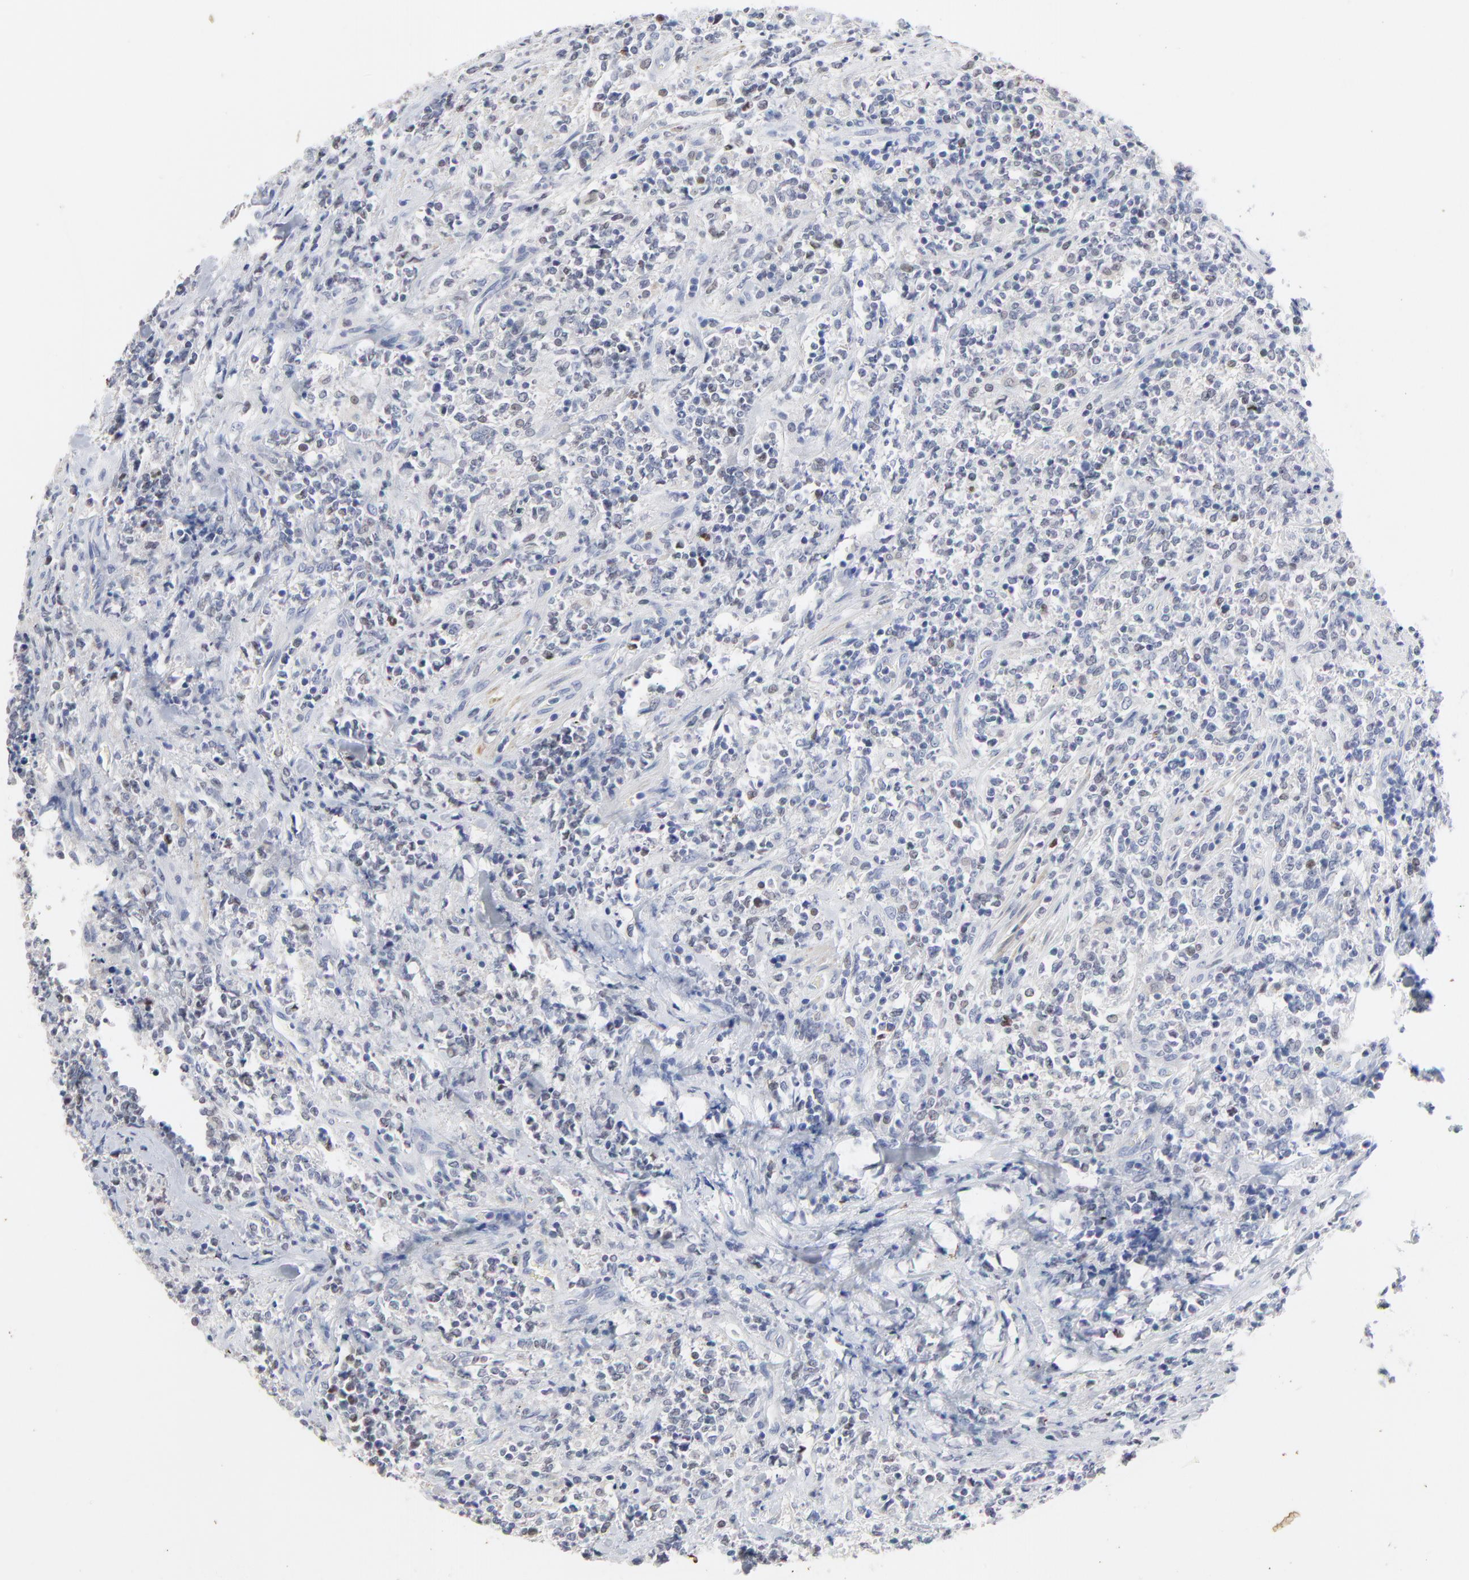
{"staining": {"intensity": "moderate", "quantity": "<25%", "location": "nuclear"}, "tissue": "lymphoma", "cell_type": "Tumor cells", "image_type": "cancer", "snomed": [{"axis": "morphology", "description": "Malignant lymphoma, non-Hodgkin's type, High grade"}, {"axis": "topography", "description": "Soft tissue"}], "caption": "Moderate nuclear protein positivity is appreciated in about <25% of tumor cells in lymphoma. (IHC, brightfield microscopy, high magnification).", "gene": "AADAC", "patient": {"sex": "male", "age": 18}}